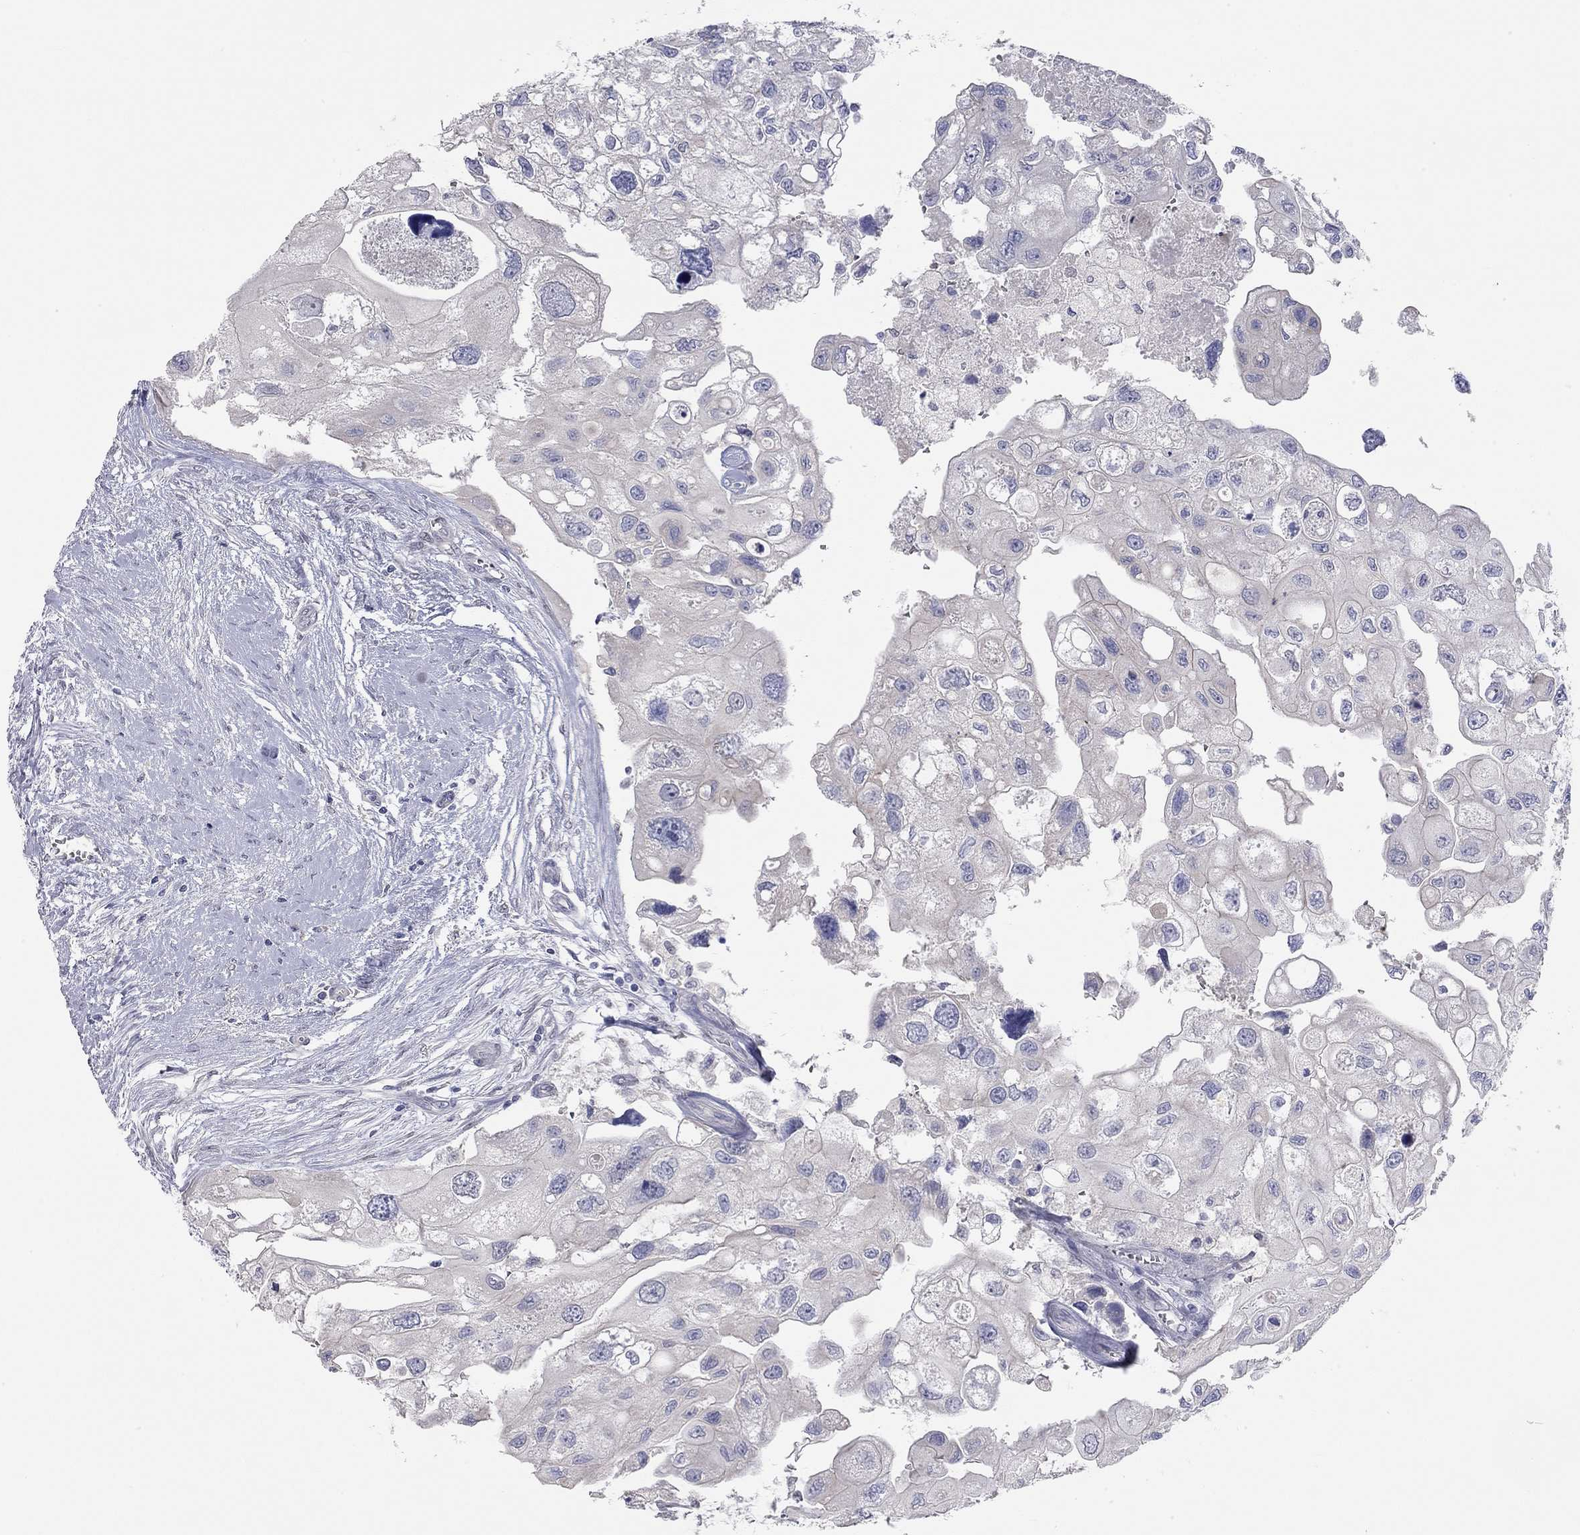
{"staining": {"intensity": "negative", "quantity": "none", "location": "none"}, "tissue": "urothelial cancer", "cell_type": "Tumor cells", "image_type": "cancer", "snomed": [{"axis": "morphology", "description": "Urothelial carcinoma, High grade"}, {"axis": "topography", "description": "Urinary bladder"}], "caption": "Human high-grade urothelial carcinoma stained for a protein using immunohistochemistry exhibits no expression in tumor cells.", "gene": "PAPSS2", "patient": {"sex": "male", "age": 59}}